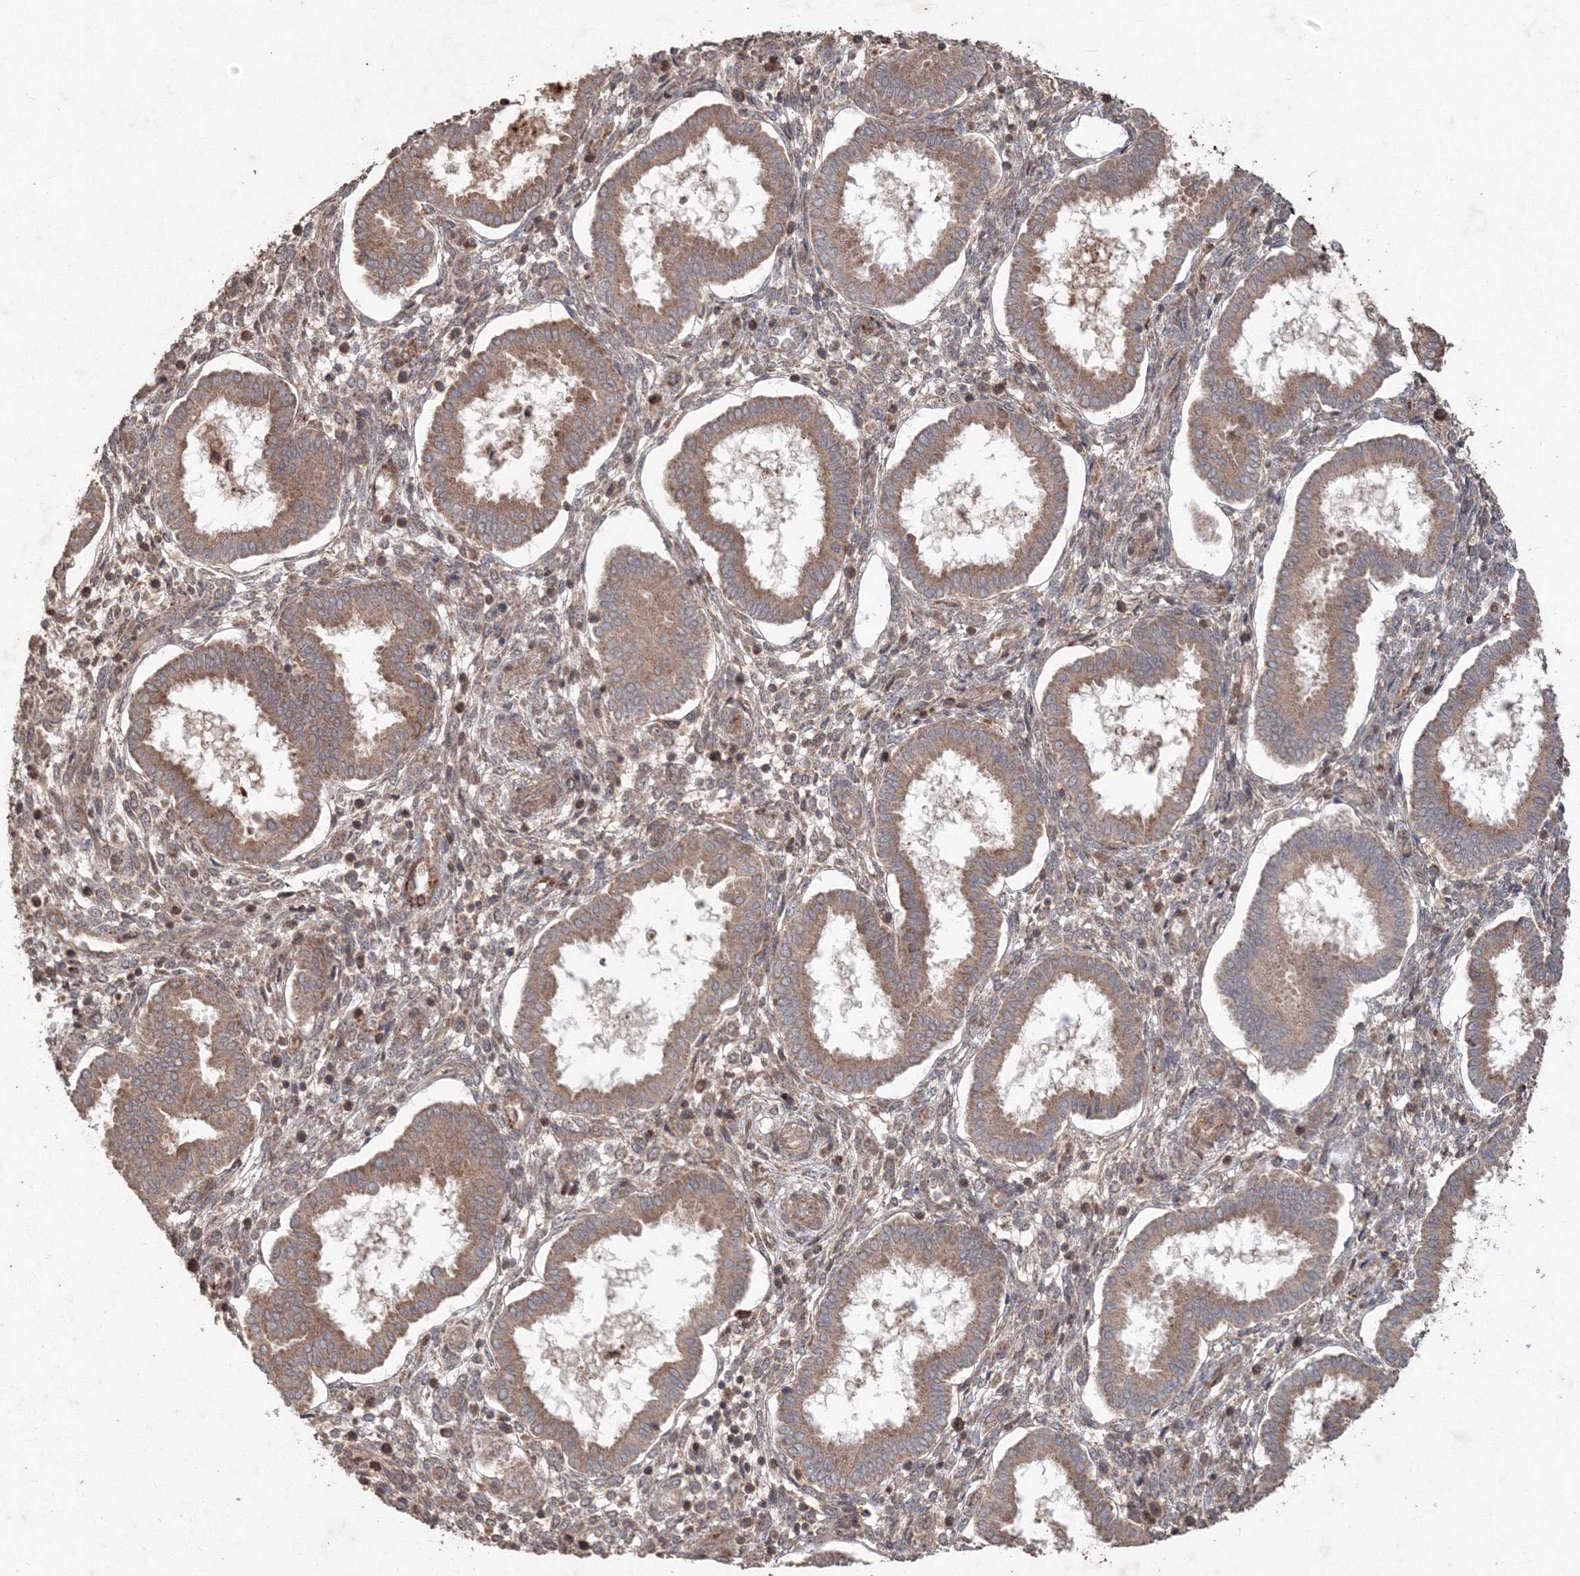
{"staining": {"intensity": "moderate", "quantity": "<25%", "location": "cytoplasmic/membranous"}, "tissue": "endometrium", "cell_type": "Cells in endometrial stroma", "image_type": "normal", "snomed": [{"axis": "morphology", "description": "Normal tissue, NOS"}, {"axis": "topography", "description": "Endometrium"}], "caption": "This histopathology image shows IHC staining of normal endometrium, with low moderate cytoplasmic/membranous staining in approximately <25% of cells in endometrial stroma.", "gene": "ANAPC16", "patient": {"sex": "female", "age": 24}}